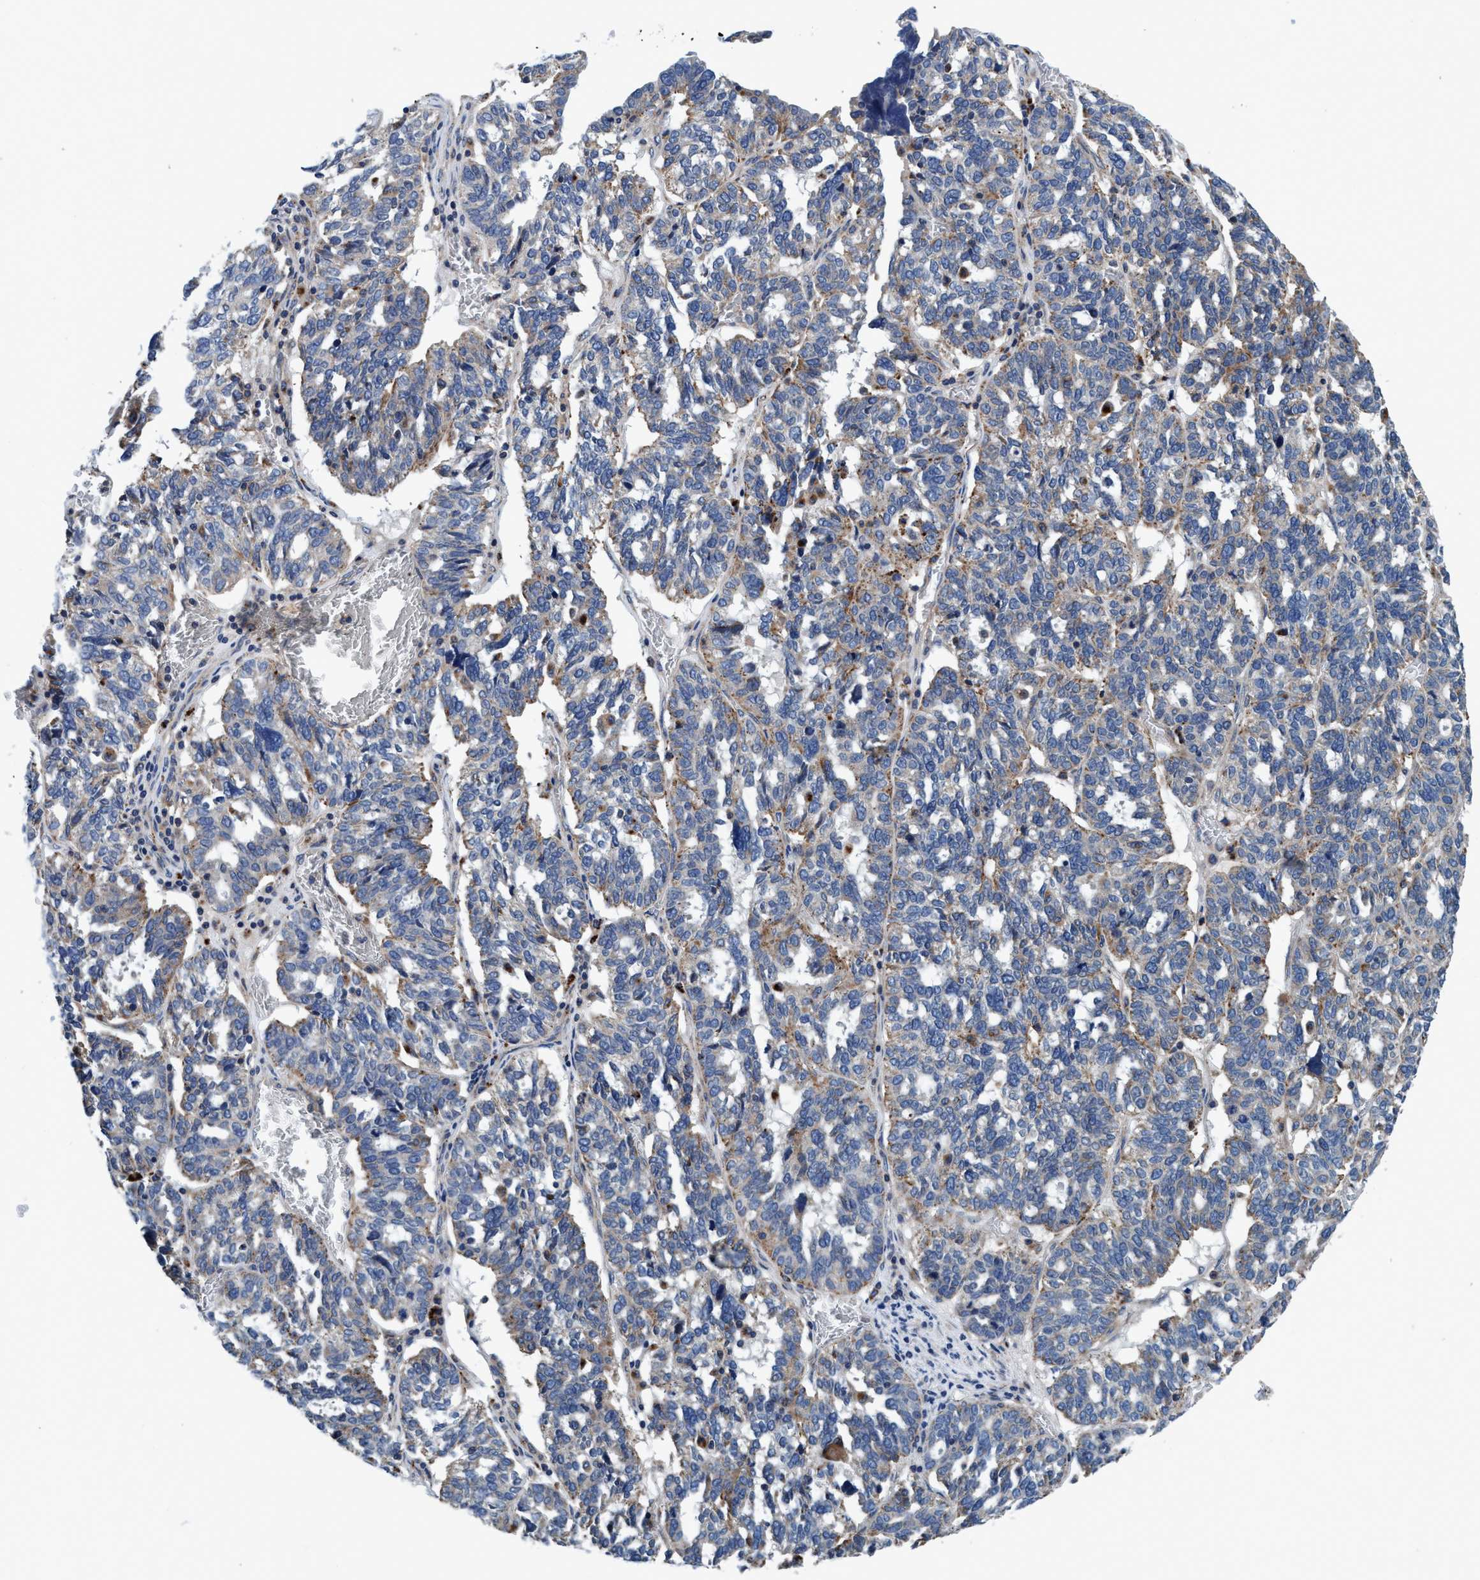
{"staining": {"intensity": "weak", "quantity": "<25%", "location": "cytoplasmic/membranous"}, "tissue": "ovarian cancer", "cell_type": "Tumor cells", "image_type": "cancer", "snomed": [{"axis": "morphology", "description": "Cystadenocarcinoma, serous, NOS"}, {"axis": "topography", "description": "Ovary"}], "caption": "A histopathology image of ovarian cancer stained for a protein reveals no brown staining in tumor cells.", "gene": "ENDOG", "patient": {"sex": "female", "age": 59}}